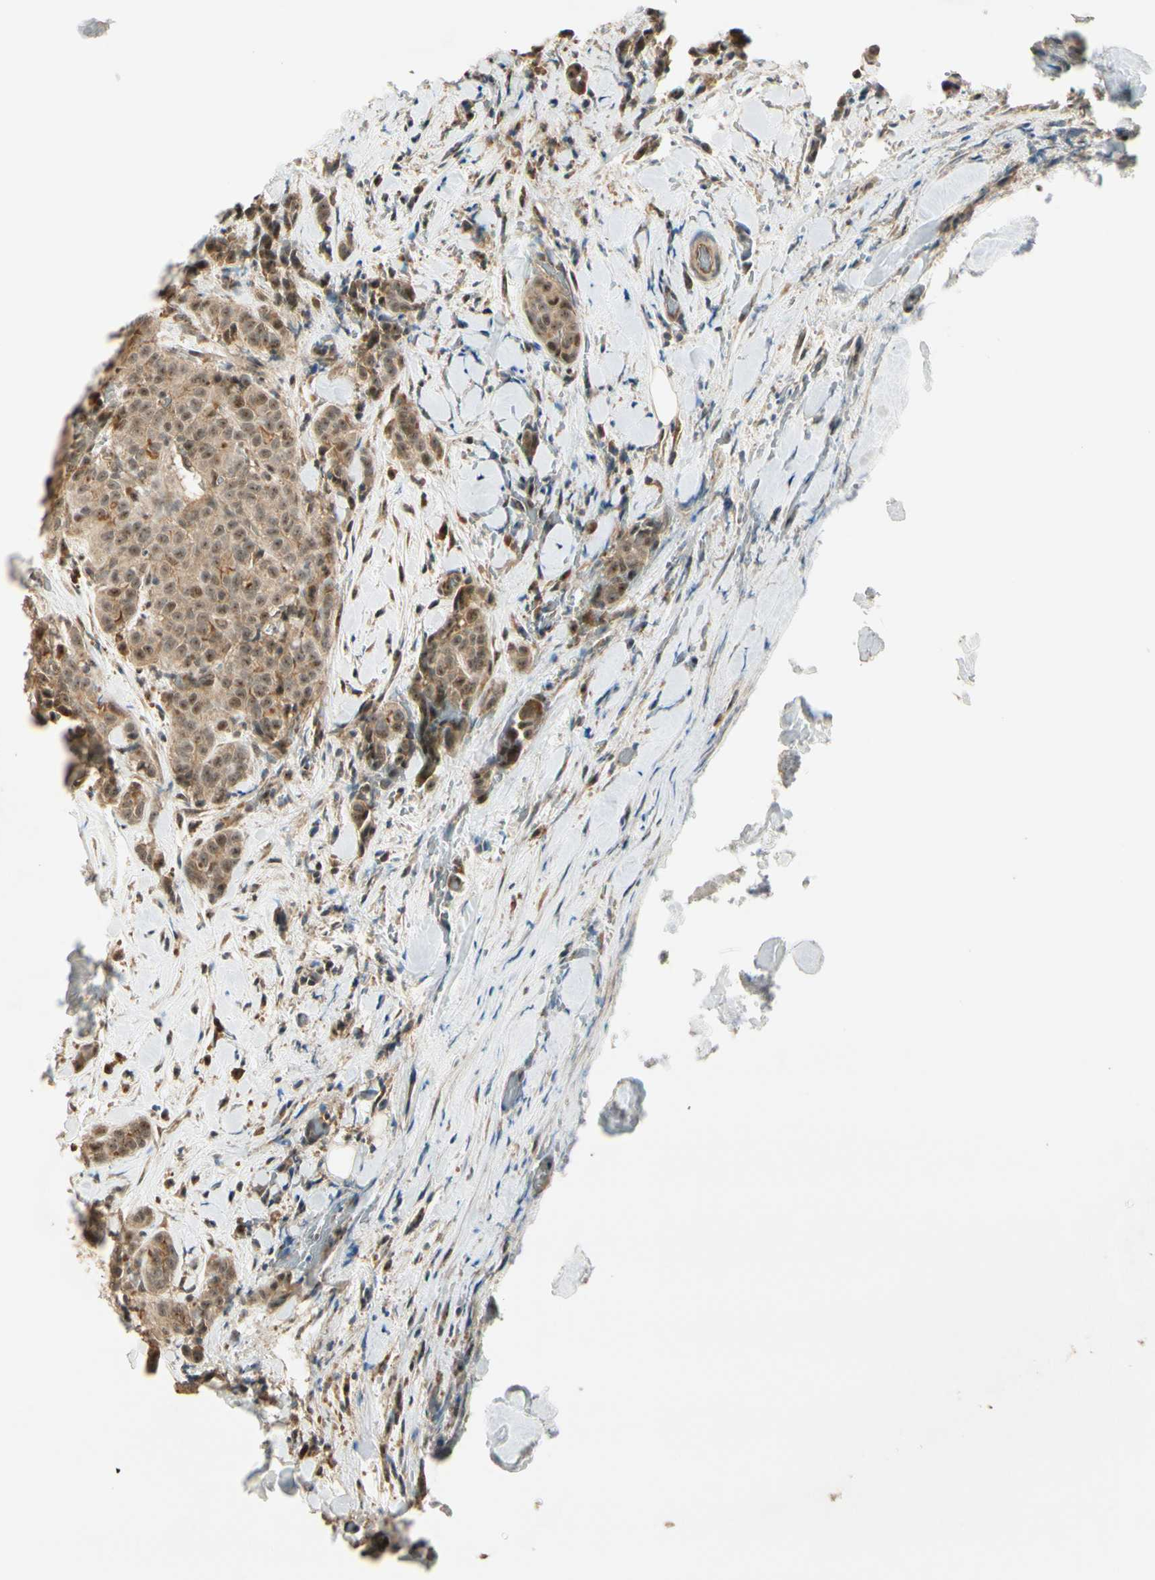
{"staining": {"intensity": "moderate", "quantity": ">75%", "location": "cytoplasmic/membranous,nuclear"}, "tissue": "thyroid cancer", "cell_type": "Tumor cells", "image_type": "cancer", "snomed": [{"axis": "morphology", "description": "Normal tissue, NOS"}, {"axis": "morphology", "description": "Papillary adenocarcinoma, NOS"}, {"axis": "topography", "description": "Thyroid gland"}], "caption": "Protein expression by IHC demonstrates moderate cytoplasmic/membranous and nuclear positivity in about >75% of tumor cells in papillary adenocarcinoma (thyroid). The protein is stained brown, and the nuclei are stained in blue (DAB IHC with brightfield microscopy, high magnification).", "gene": "MCPH1", "patient": {"sex": "female", "age": 30}}